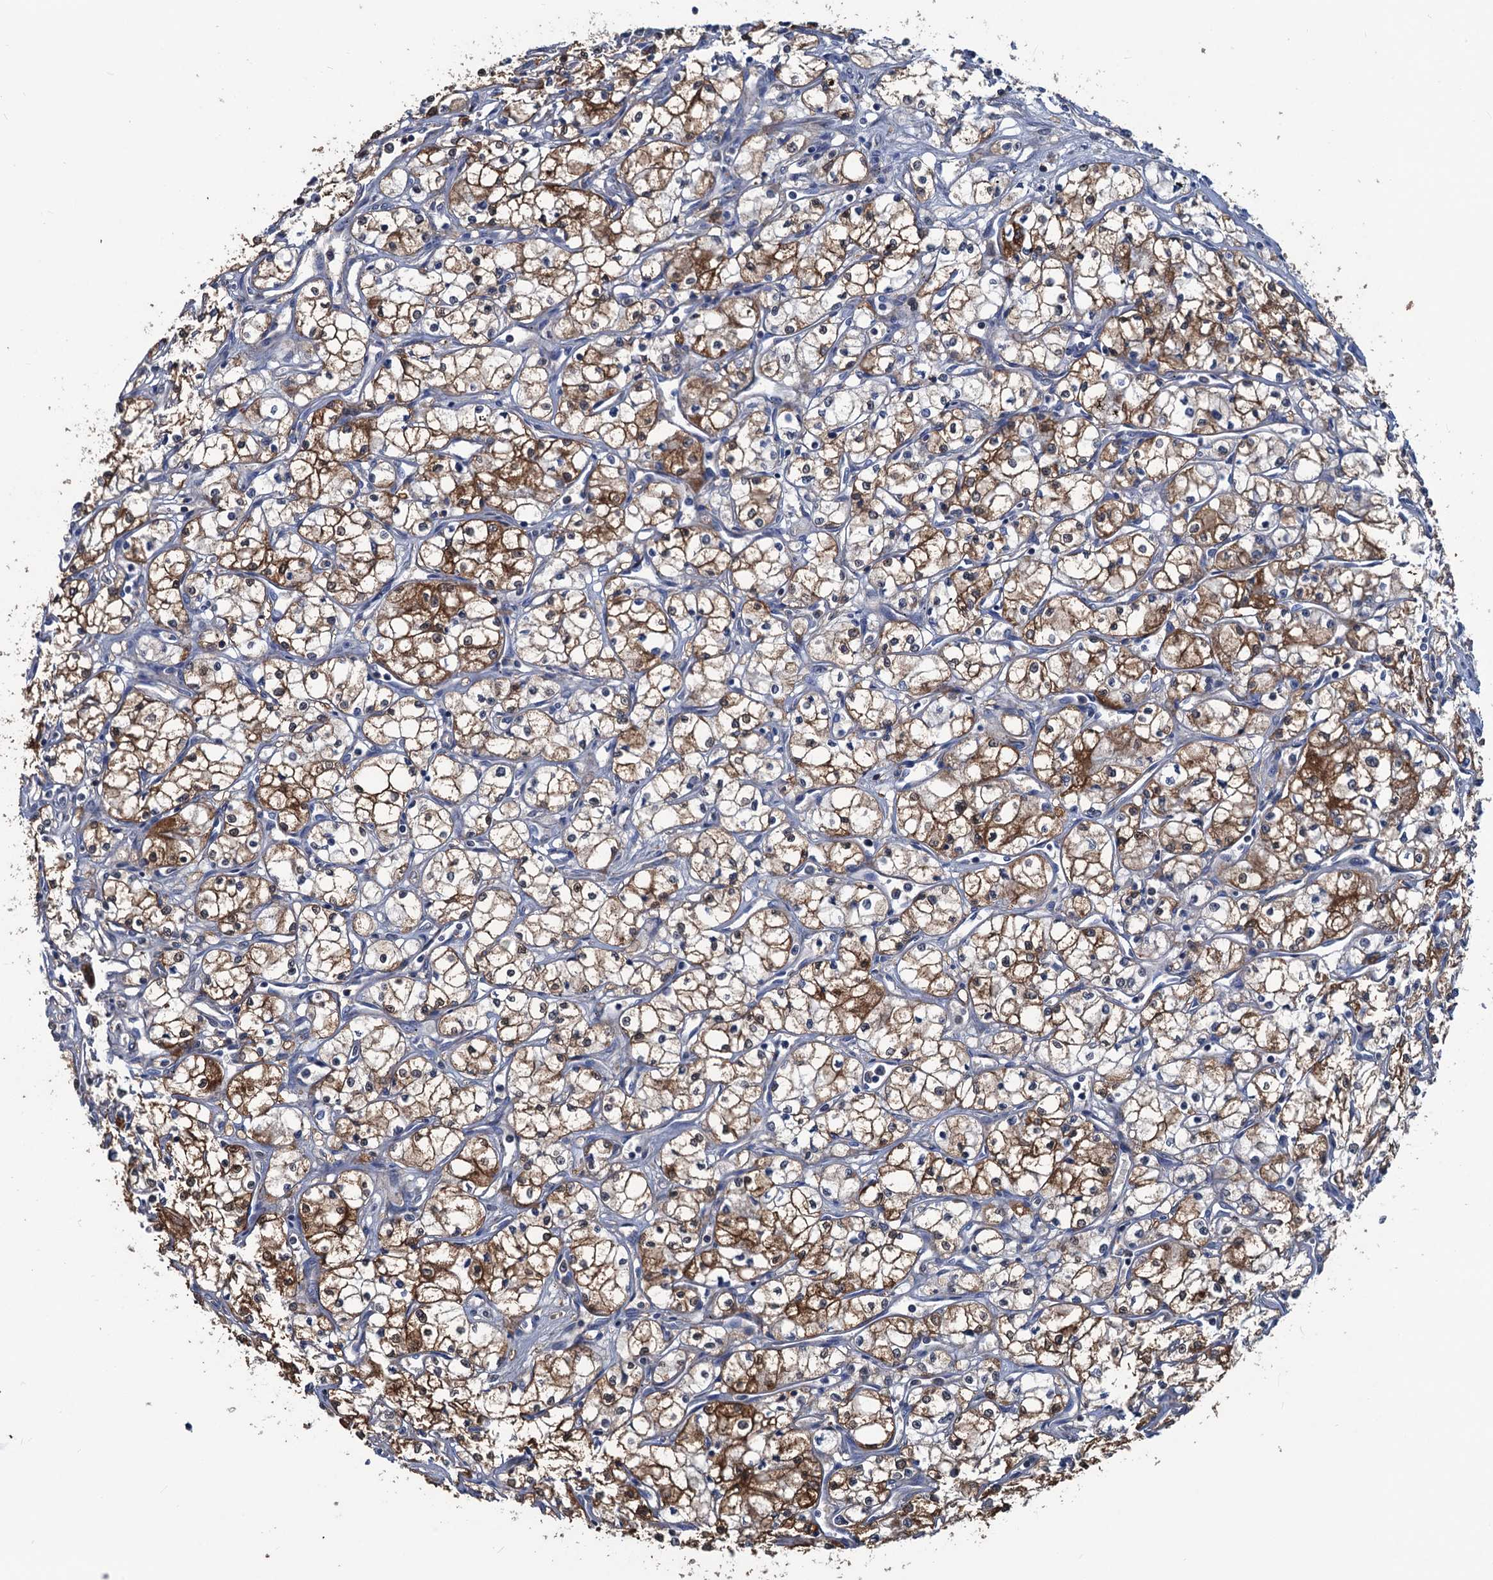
{"staining": {"intensity": "moderate", "quantity": "<25%", "location": "cytoplasmic/membranous"}, "tissue": "renal cancer", "cell_type": "Tumor cells", "image_type": "cancer", "snomed": [{"axis": "morphology", "description": "Adenocarcinoma, NOS"}, {"axis": "topography", "description": "Kidney"}], "caption": "The immunohistochemical stain shows moderate cytoplasmic/membranous positivity in tumor cells of adenocarcinoma (renal) tissue. (IHC, brightfield microscopy, high magnification).", "gene": "RTKN2", "patient": {"sex": "male", "age": 59}}